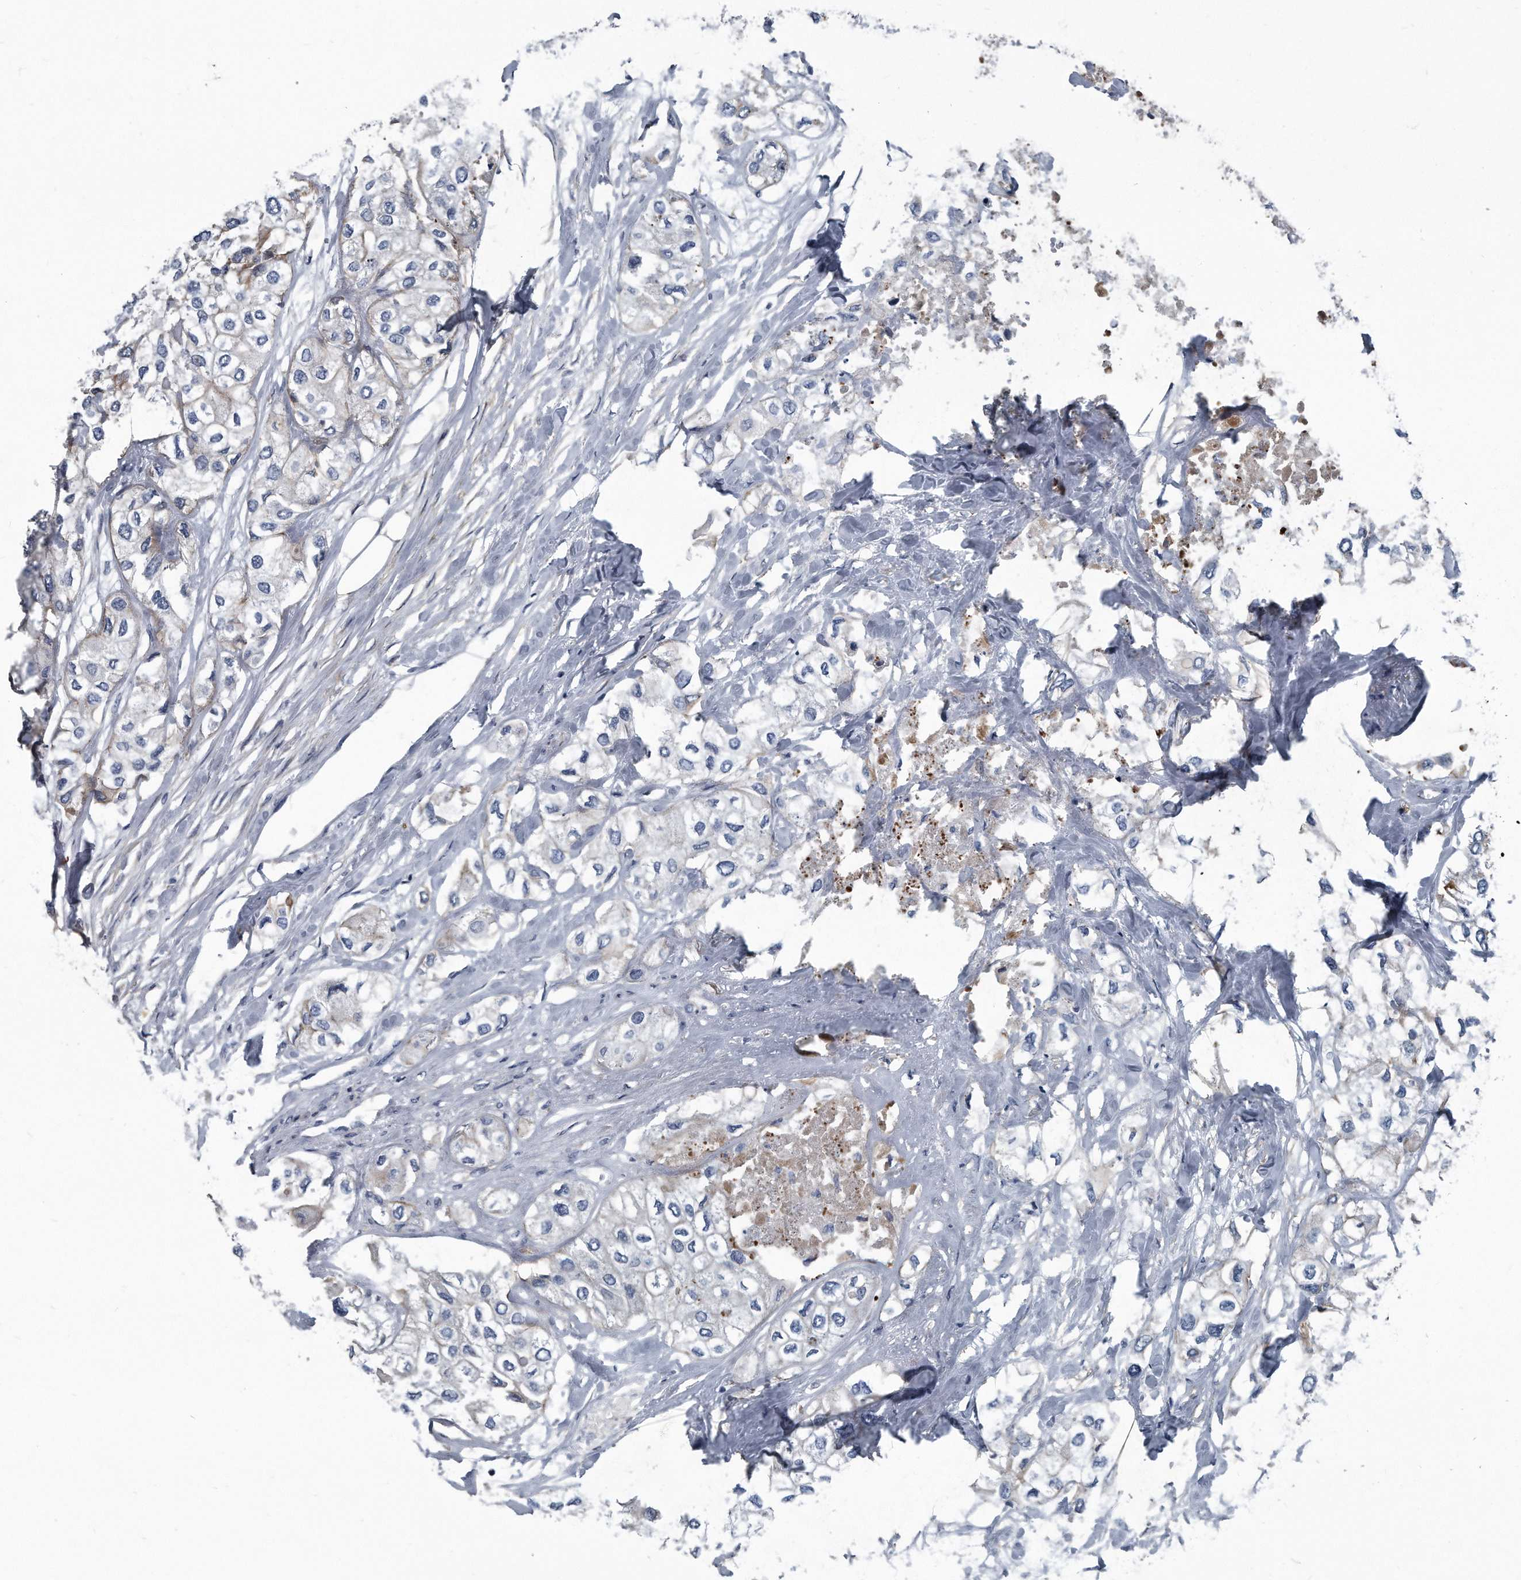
{"staining": {"intensity": "negative", "quantity": "none", "location": "none"}, "tissue": "urothelial cancer", "cell_type": "Tumor cells", "image_type": "cancer", "snomed": [{"axis": "morphology", "description": "Urothelial carcinoma, High grade"}, {"axis": "topography", "description": "Urinary bladder"}], "caption": "A high-resolution micrograph shows immunohistochemistry staining of high-grade urothelial carcinoma, which shows no significant staining in tumor cells.", "gene": "PLEC", "patient": {"sex": "male", "age": 64}}